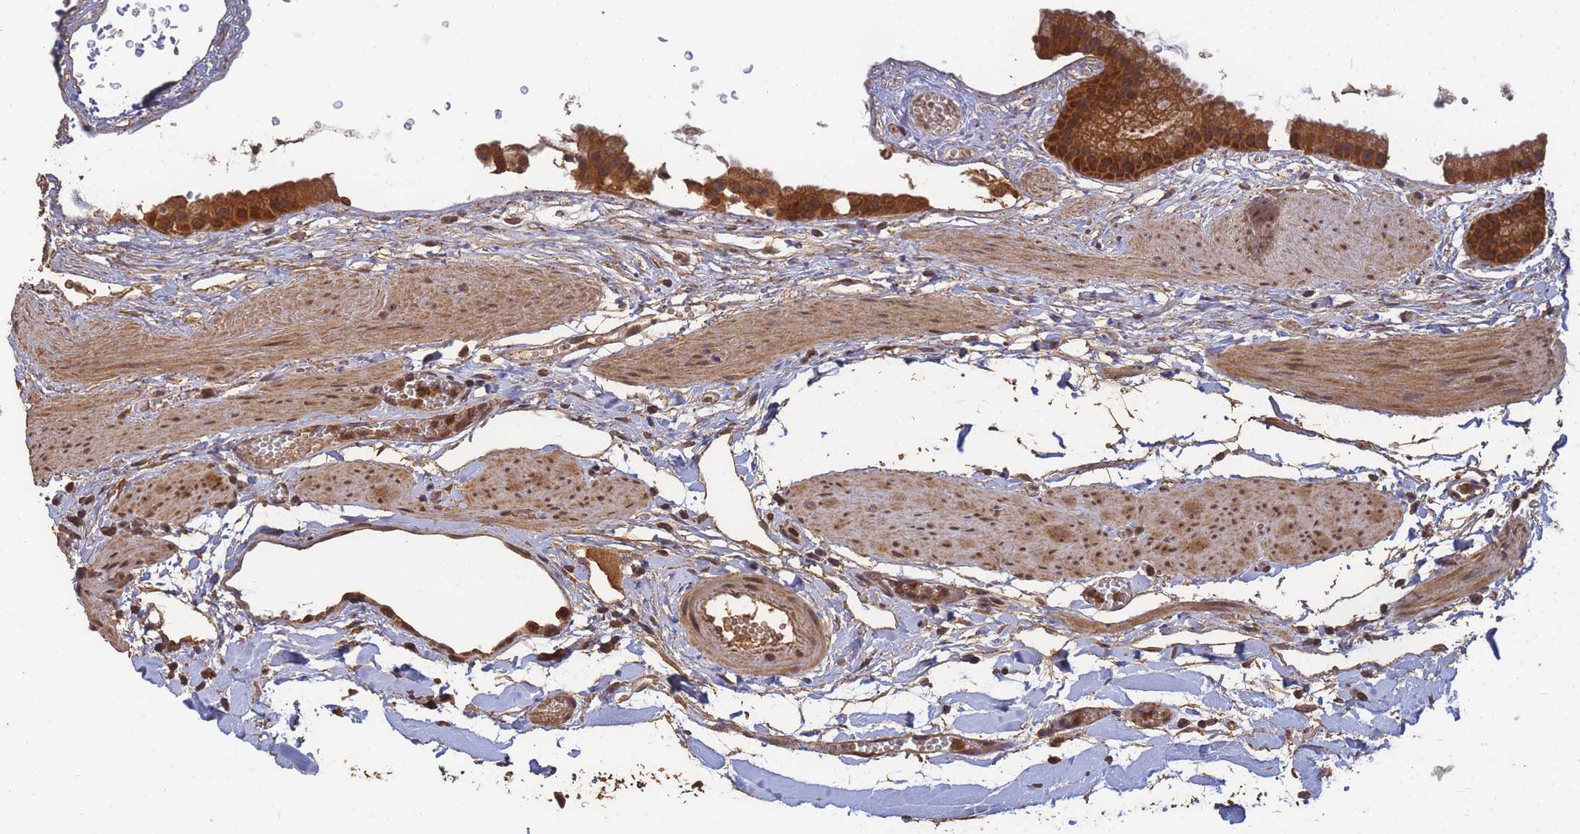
{"staining": {"intensity": "strong", "quantity": ">75%", "location": "cytoplasmic/membranous"}, "tissue": "gallbladder", "cell_type": "Glandular cells", "image_type": "normal", "snomed": [{"axis": "morphology", "description": "Normal tissue, NOS"}, {"axis": "topography", "description": "Gallbladder"}], "caption": "Immunohistochemistry (IHC) micrograph of normal human gallbladder stained for a protein (brown), which exhibits high levels of strong cytoplasmic/membranous expression in about >75% of glandular cells.", "gene": "ALKBH1", "patient": {"sex": "female", "age": 64}}